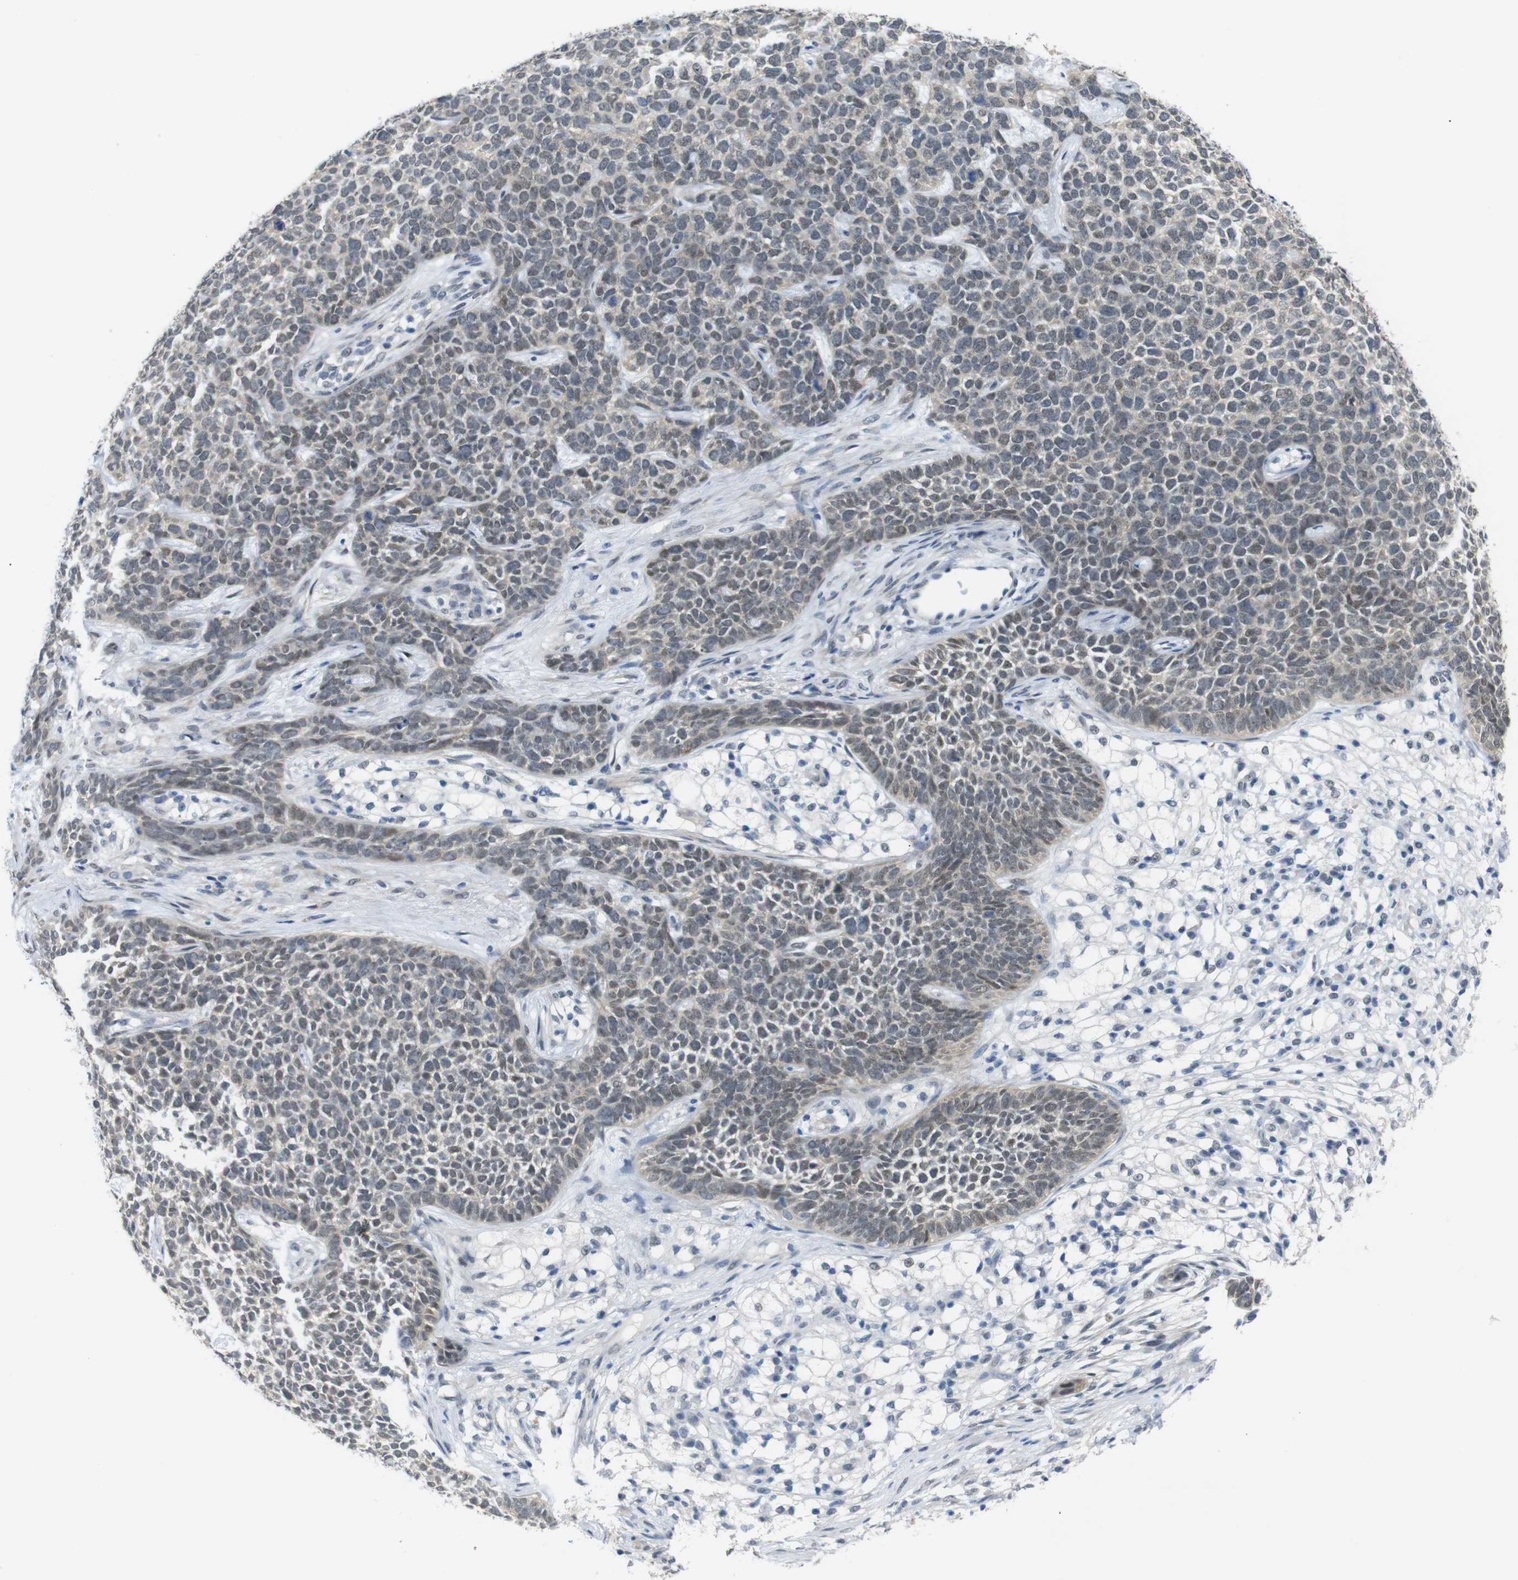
{"staining": {"intensity": "moderate", "quantity": "<25%", "location": "nuclear"}, "tissue": "skin cancer", "cell_type": "Tumor cells", "image_type": "cancer", "snomed": [{"axis": "morphology", "description": "Basal cell carcinoma"}, {"axis": "topography", "description": "Skin"}], "caption": "Immunohistochemical staining of skin cancer (basal cell carcinoma) demonstrates low levels of moderate nuclear staining in about <25% of tumor cells.", "gene": "GPR158", "patient": {"sex": "female", "age": 84}}